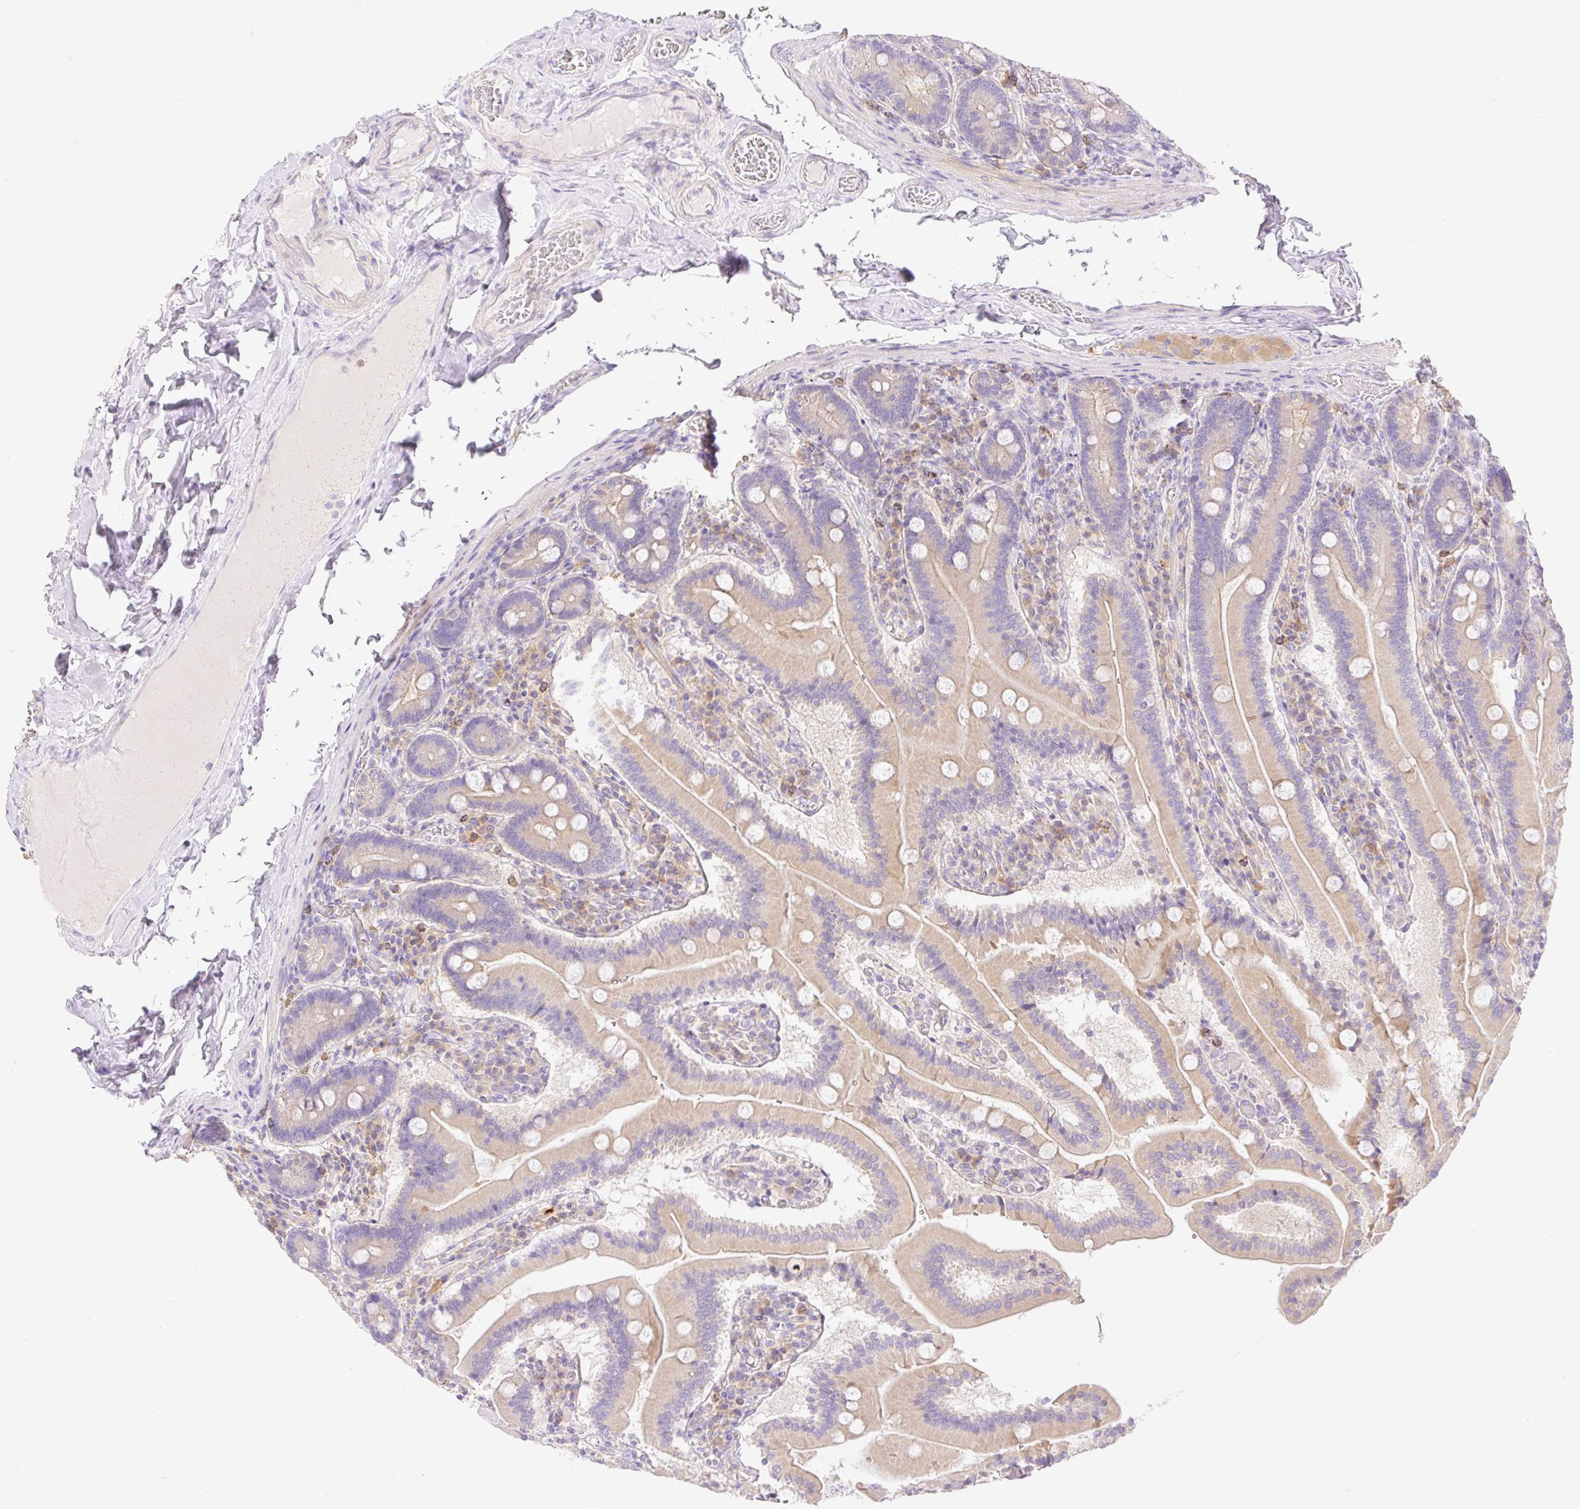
{"staining": {"intensity": "weak", "quantity": "25%-75%", "location": "cytoplasmic/membranous"}, "tissue": "duodenum", "cell_type": "Glandular cells", "image_type": "normal", "snomed": [{"axis": "morphology", "description": "Normal tissue, NOS"}, {"axis": "topography", "description": "Duodenum"}], "caption": "Protein expression analysis of normal duodenum demonstrates weak cytoplasmic/membranous staining in about 25%-75% of glandular cells.", "gene": "DENND5A", "patient": {"sex": "female", "age": 62}}